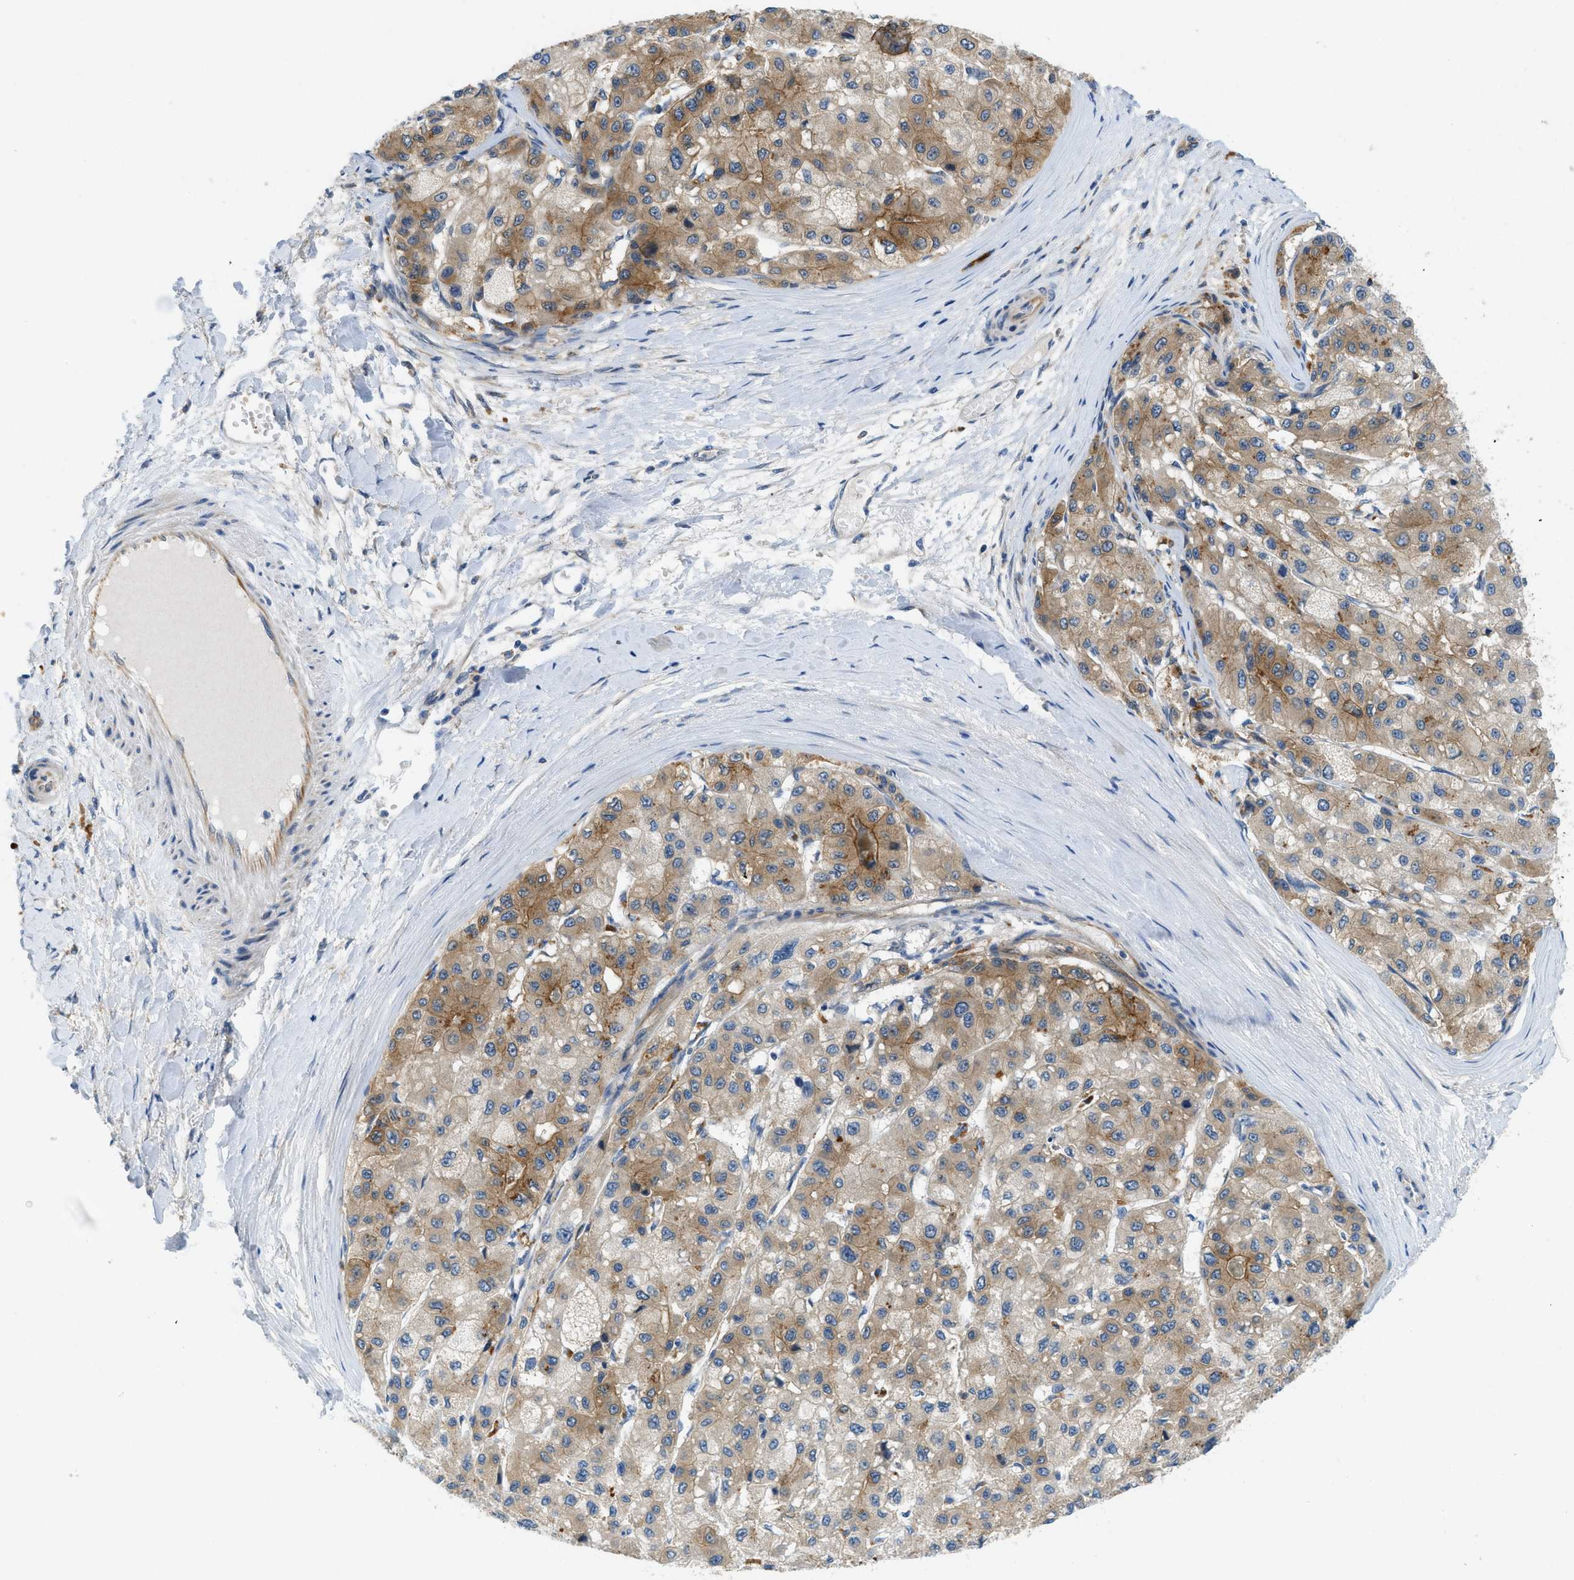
{"staining": {"intensity": "moderate", "quantity": "25%-75%", "location": "cytoplasmic/membranous"}, "tissue": "liver cancer", "cell_type": "Tumor cells", "image_type": "cancer", "snomed": [{"axis": "morphology", "description": "Carcinoma, Hepatocellular, NOS"}, {"axis": "topography", "description": "Liver"}], "caption": "Hepatocellular carcinoma (liver) stained with a brown dye demonstrates moderate cytoplasmic/membranous positive staining in about 25%-75% of tumor cells.", "gene": "RIPK2", "patient": {"sex": "male", "age": 80}}